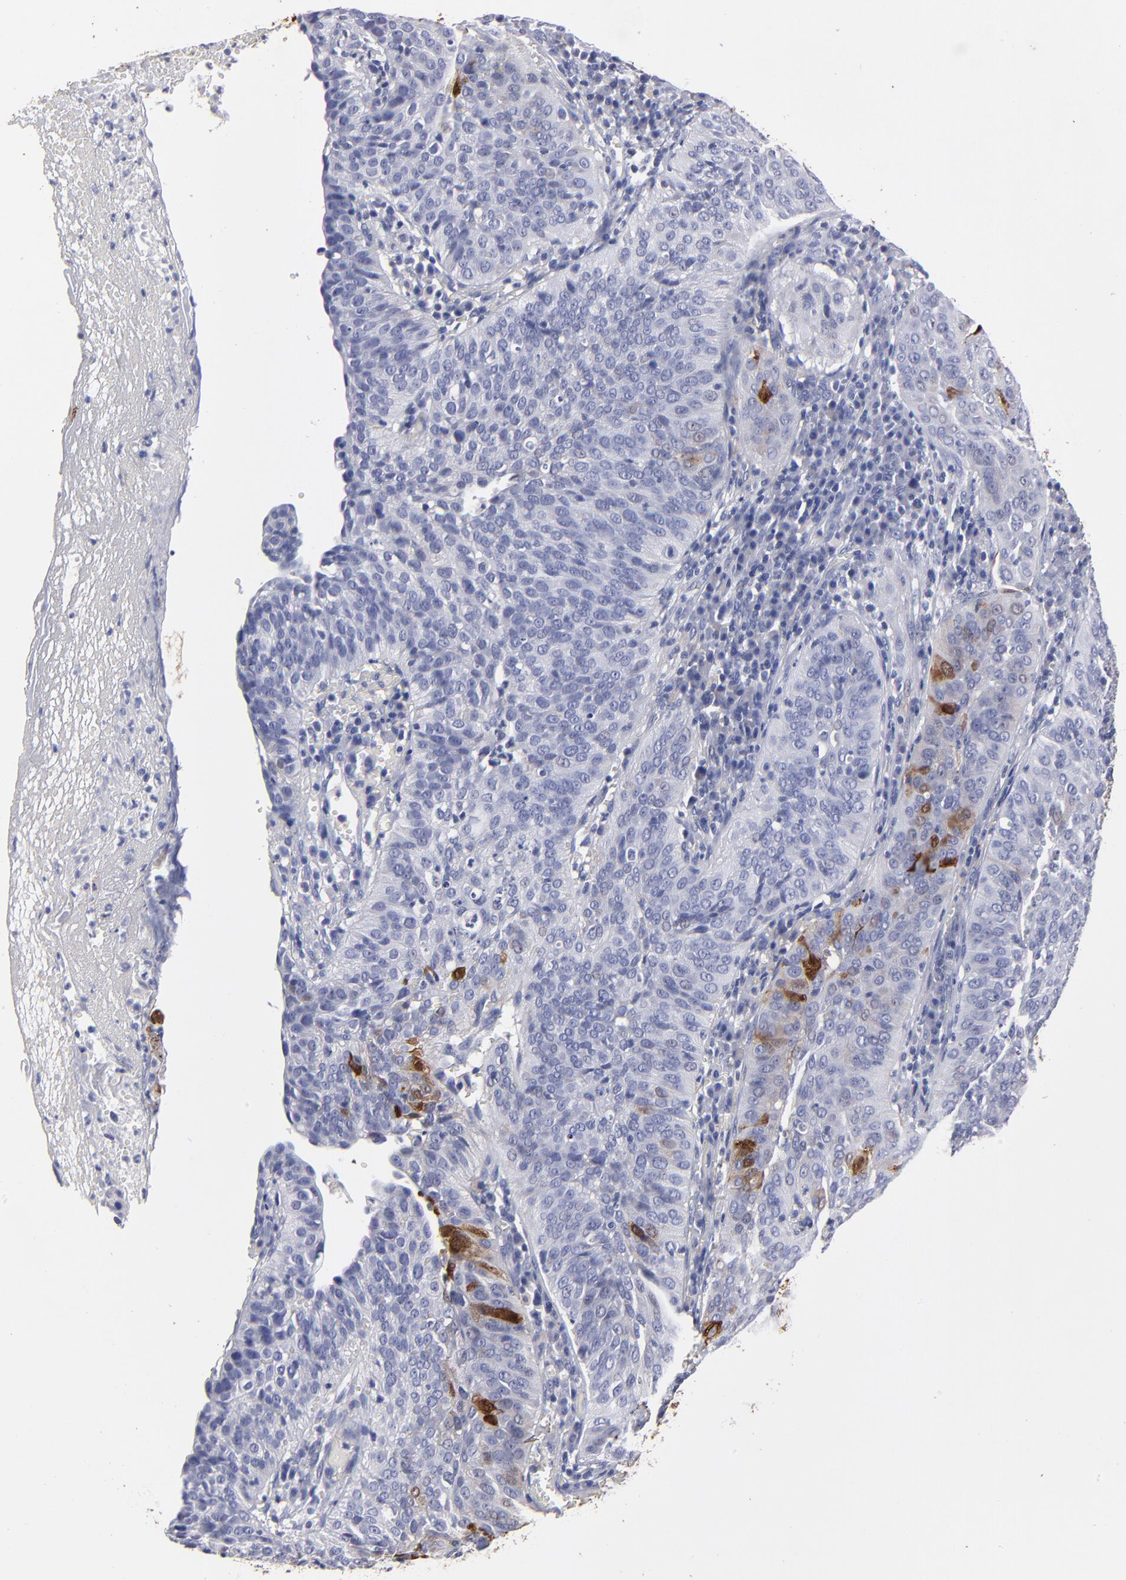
{"staining": {"intensity": "strong", "quantity": "25%-75%", "location": "cytoplasmic/membranous,nuclear"}, "tissue": "cervical cancer", "cell_type": "Tumor cells", "image_type": "cancer", "snomed": [{"axis": "morphology", "description": "Squamous cell carcinoma, NOS"}, {"axis": "topography", "description": "Cervix"}], "caption": "Strong cytoplasmic/membranous and nuclear positivity for a protein is appreciated in approximately 25%-75% of tumor cells of cervical squamous cell carcinoma using IHC.", "gene": "FABP4", "patient": {"sex": "female", "age": 39}}